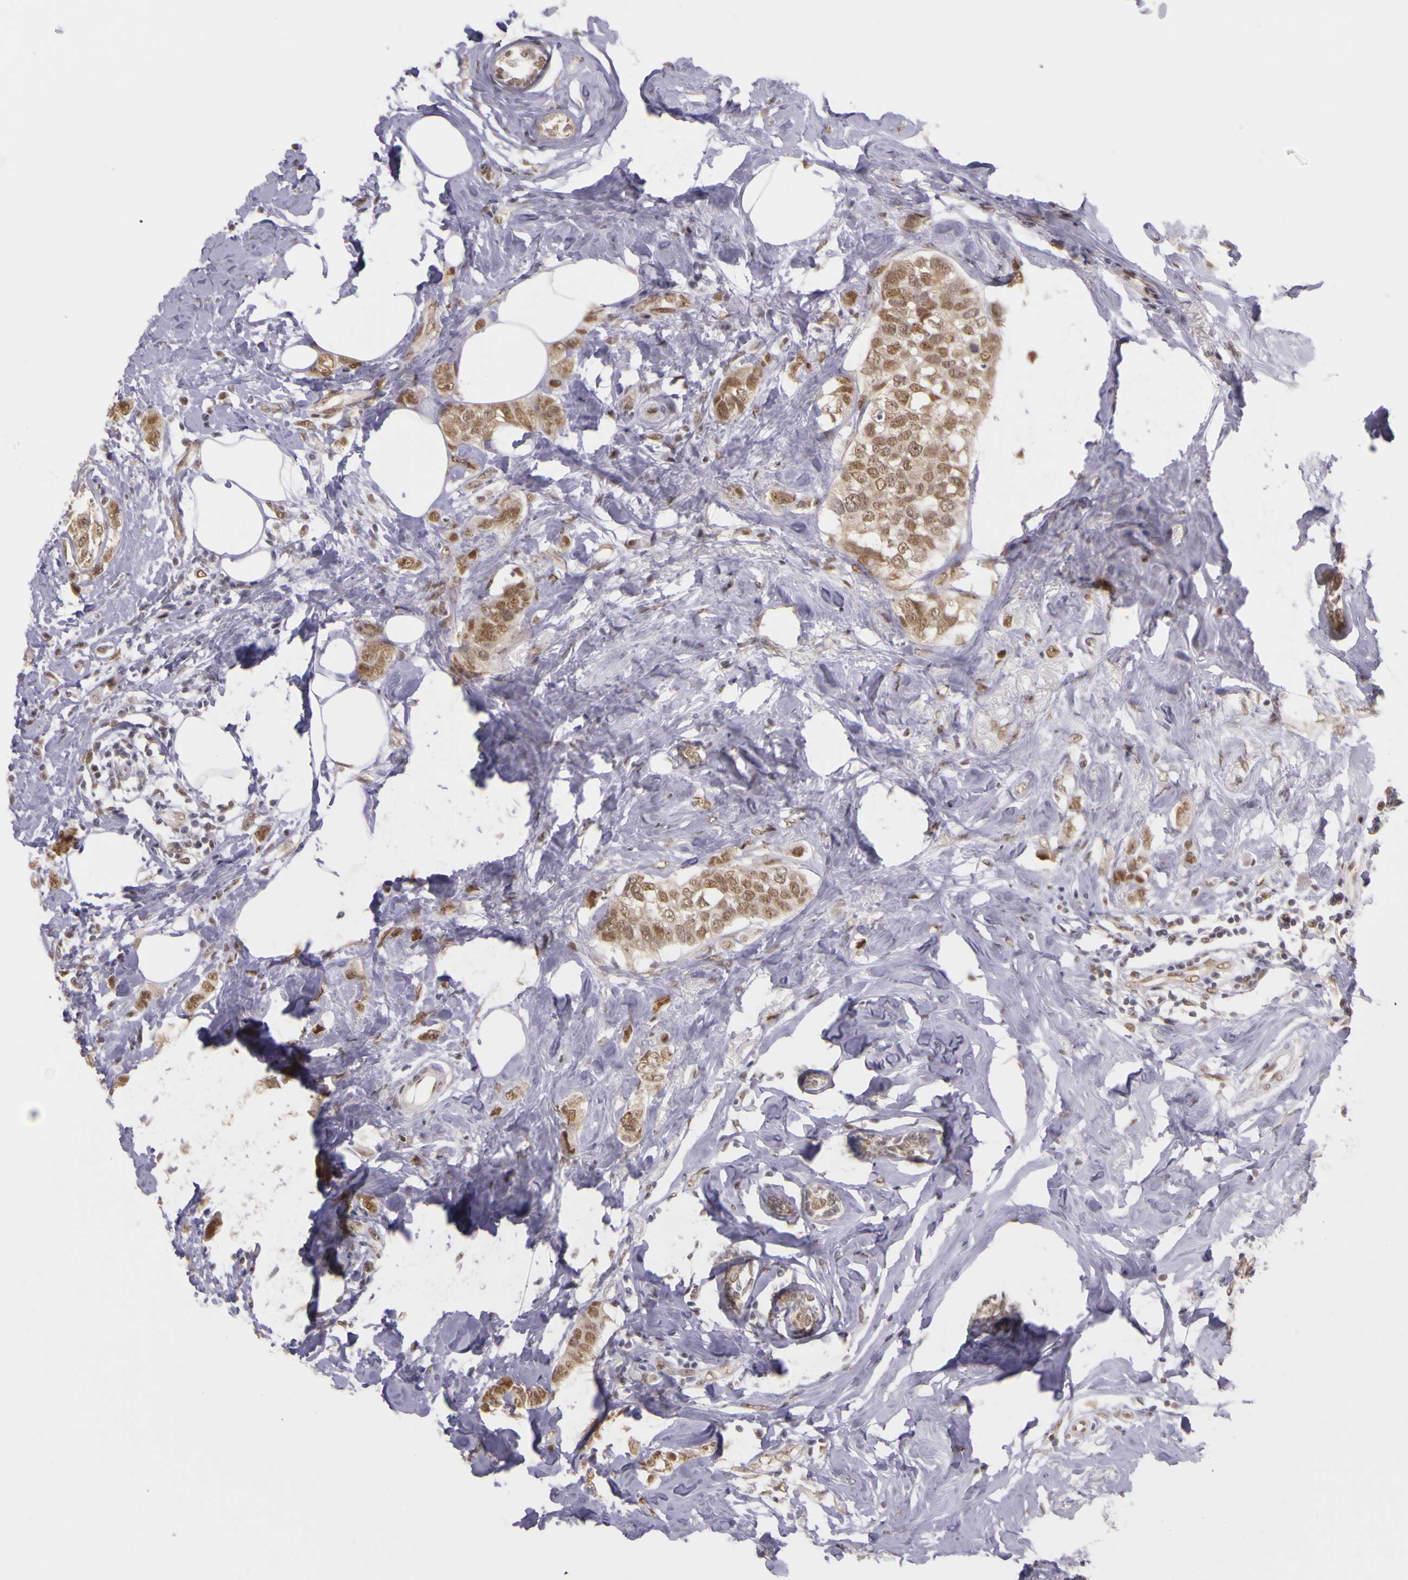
{"staining": {"intensity": "weak", "quantity": ">75%", "location": "cytoplasmic/membranous,nuclear"}, "tissue": "breast cancer", "cell_type": "Tumor cells", "image_type": "cancer", "snomed": [{"axis": "morphology", "description": "Normal tissue, NOS"}, {"axis": "morphology", "description": "Duct carcinoma"}, {"axis": "topography", "description": "Breast"}], "caption": "High-magnification brightfield microscopy of breast cancer stained with DAB (3,3'-diaminobenzidine) (brown) and counterstained with hematoxylin (blue). tumor cells exhibit weak cytoplasmic/membranous and nuclear expression is identified in approximately>75% of cells.", "gene": "WDR13", "patient": {"sex": "female", "age": 50}}